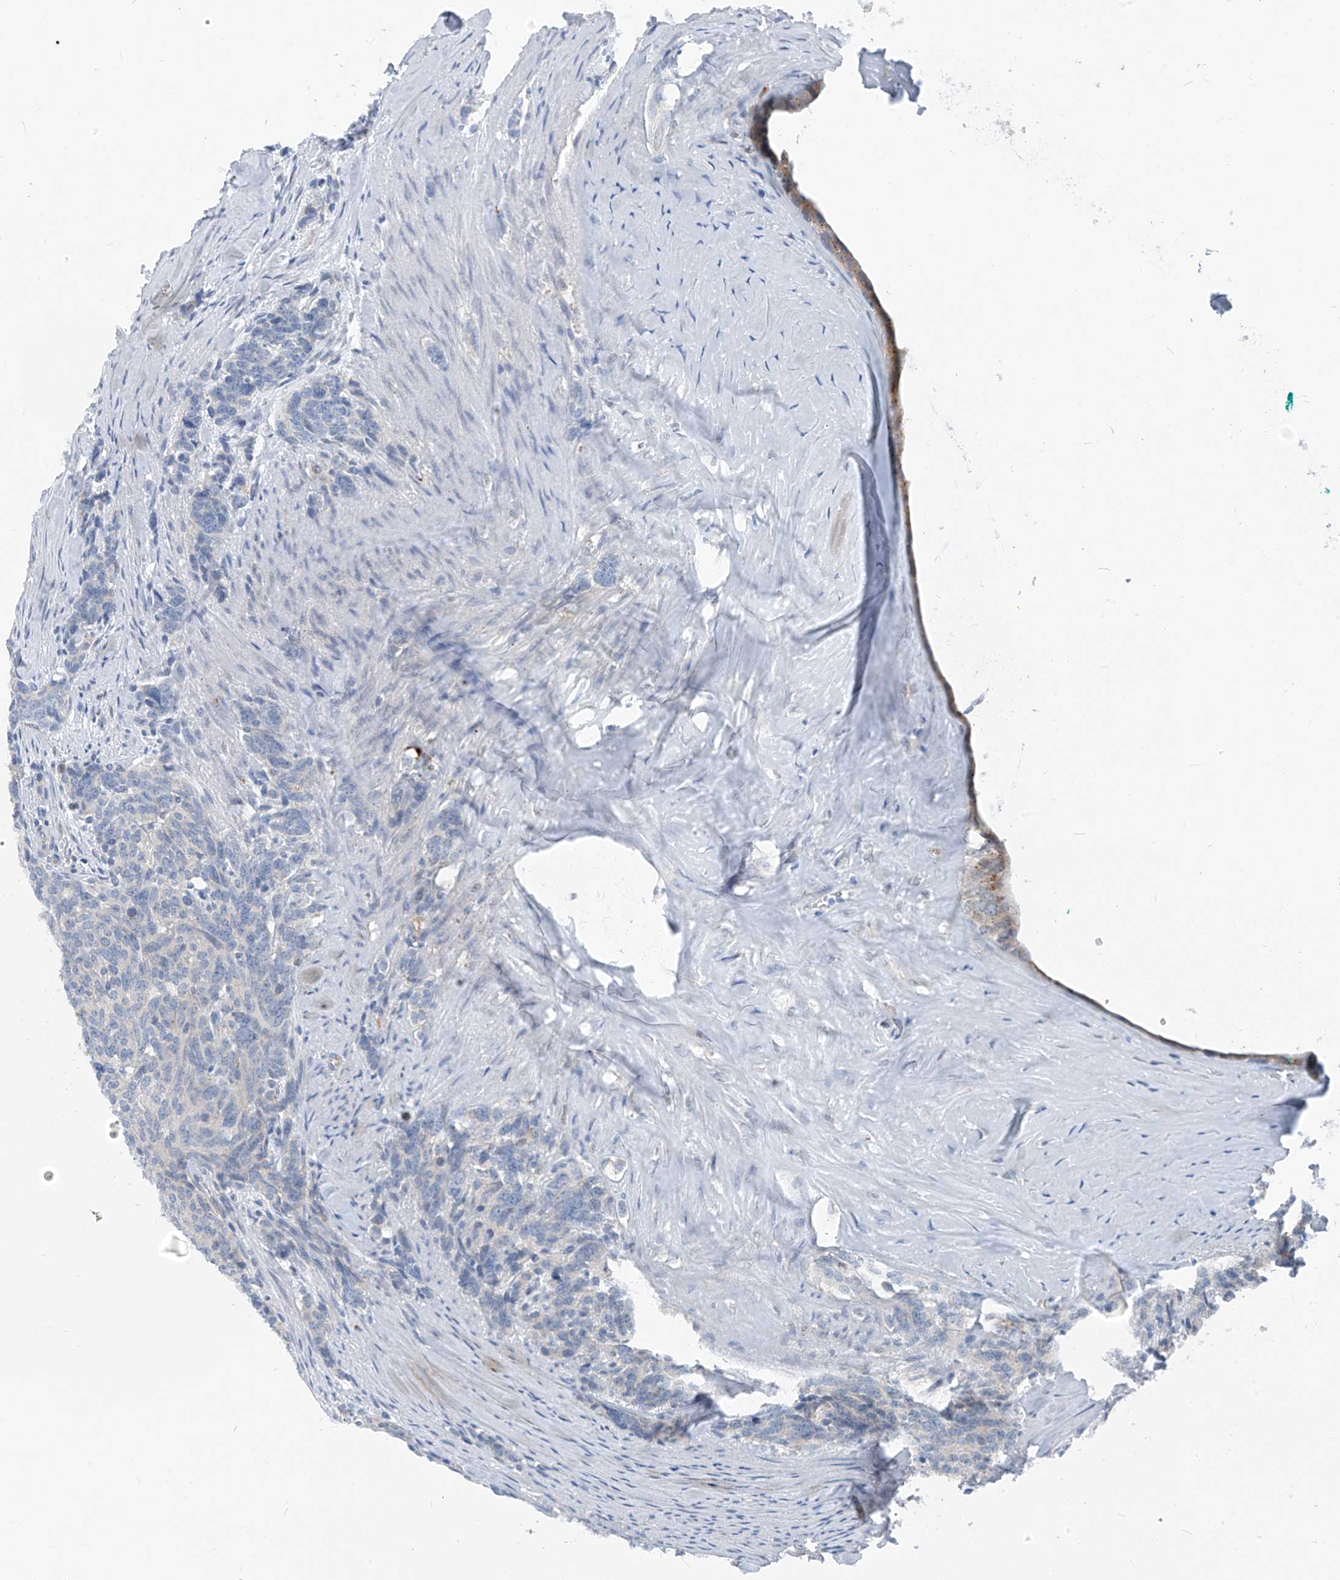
{"staining": {"intensity": "negative", "quantity": "none", "location": "none"}, "tissue": "carcinoid", "cell_type": "Tumor cells", "image_type": "cancer", "snomed": [{"axis": "morphology", "description": "Carcinoid, malignant, NOS"}, {"axis": "topography", "description": "Lung"}], "caption": "This is a micrograph of immunohistochemistry (IHC) staining of malignant carcinoid, which shows no expression in tumor cells. (Stains: DAB (3,3'-diaminobenzidine) IHC with hematoxylin counter stain, Microscopy: brightfield microscopy at high magnification).", "gene": "CHMP2B", "patient": {"sex": "female", "age": 46}}